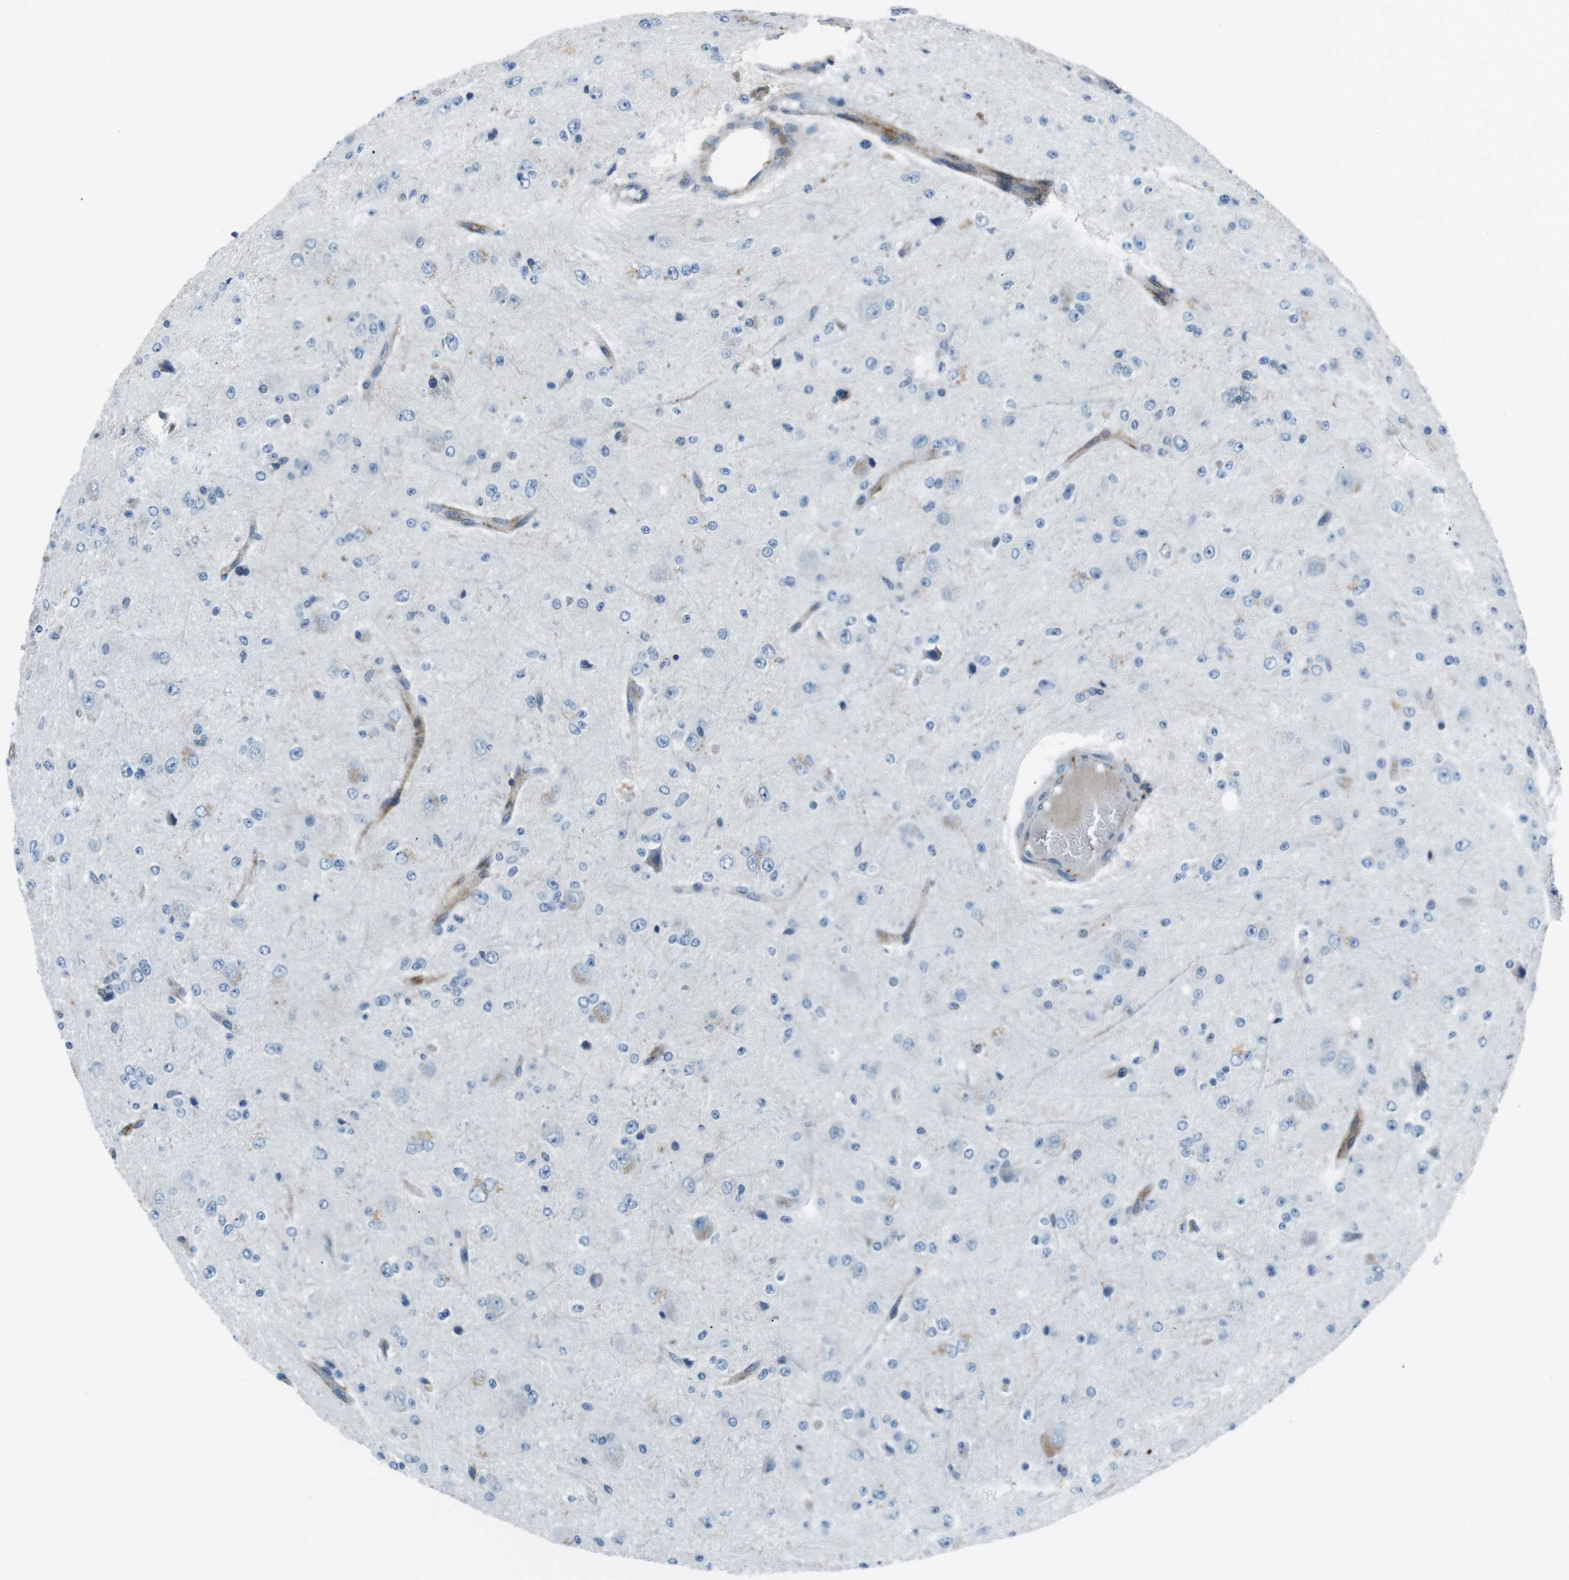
{"staining": {"intensity": "negative", "quantity": "none", "location": "none"}, "tissue": "glioma", "cell_type": "Tumor cells", "image_type": "cancer", "snomed": [{"axis": "morphology", "description": "Glioma, malignant, High grade"}, {"axis": "topography", "description": "pancreas cauda"}], "caption": "Immunohistochemical staining of human glioma demonstrates no significant expression in tumor cells.", "gene": "CSF2RA", "patient": {"sex": "male", "age": 60}}